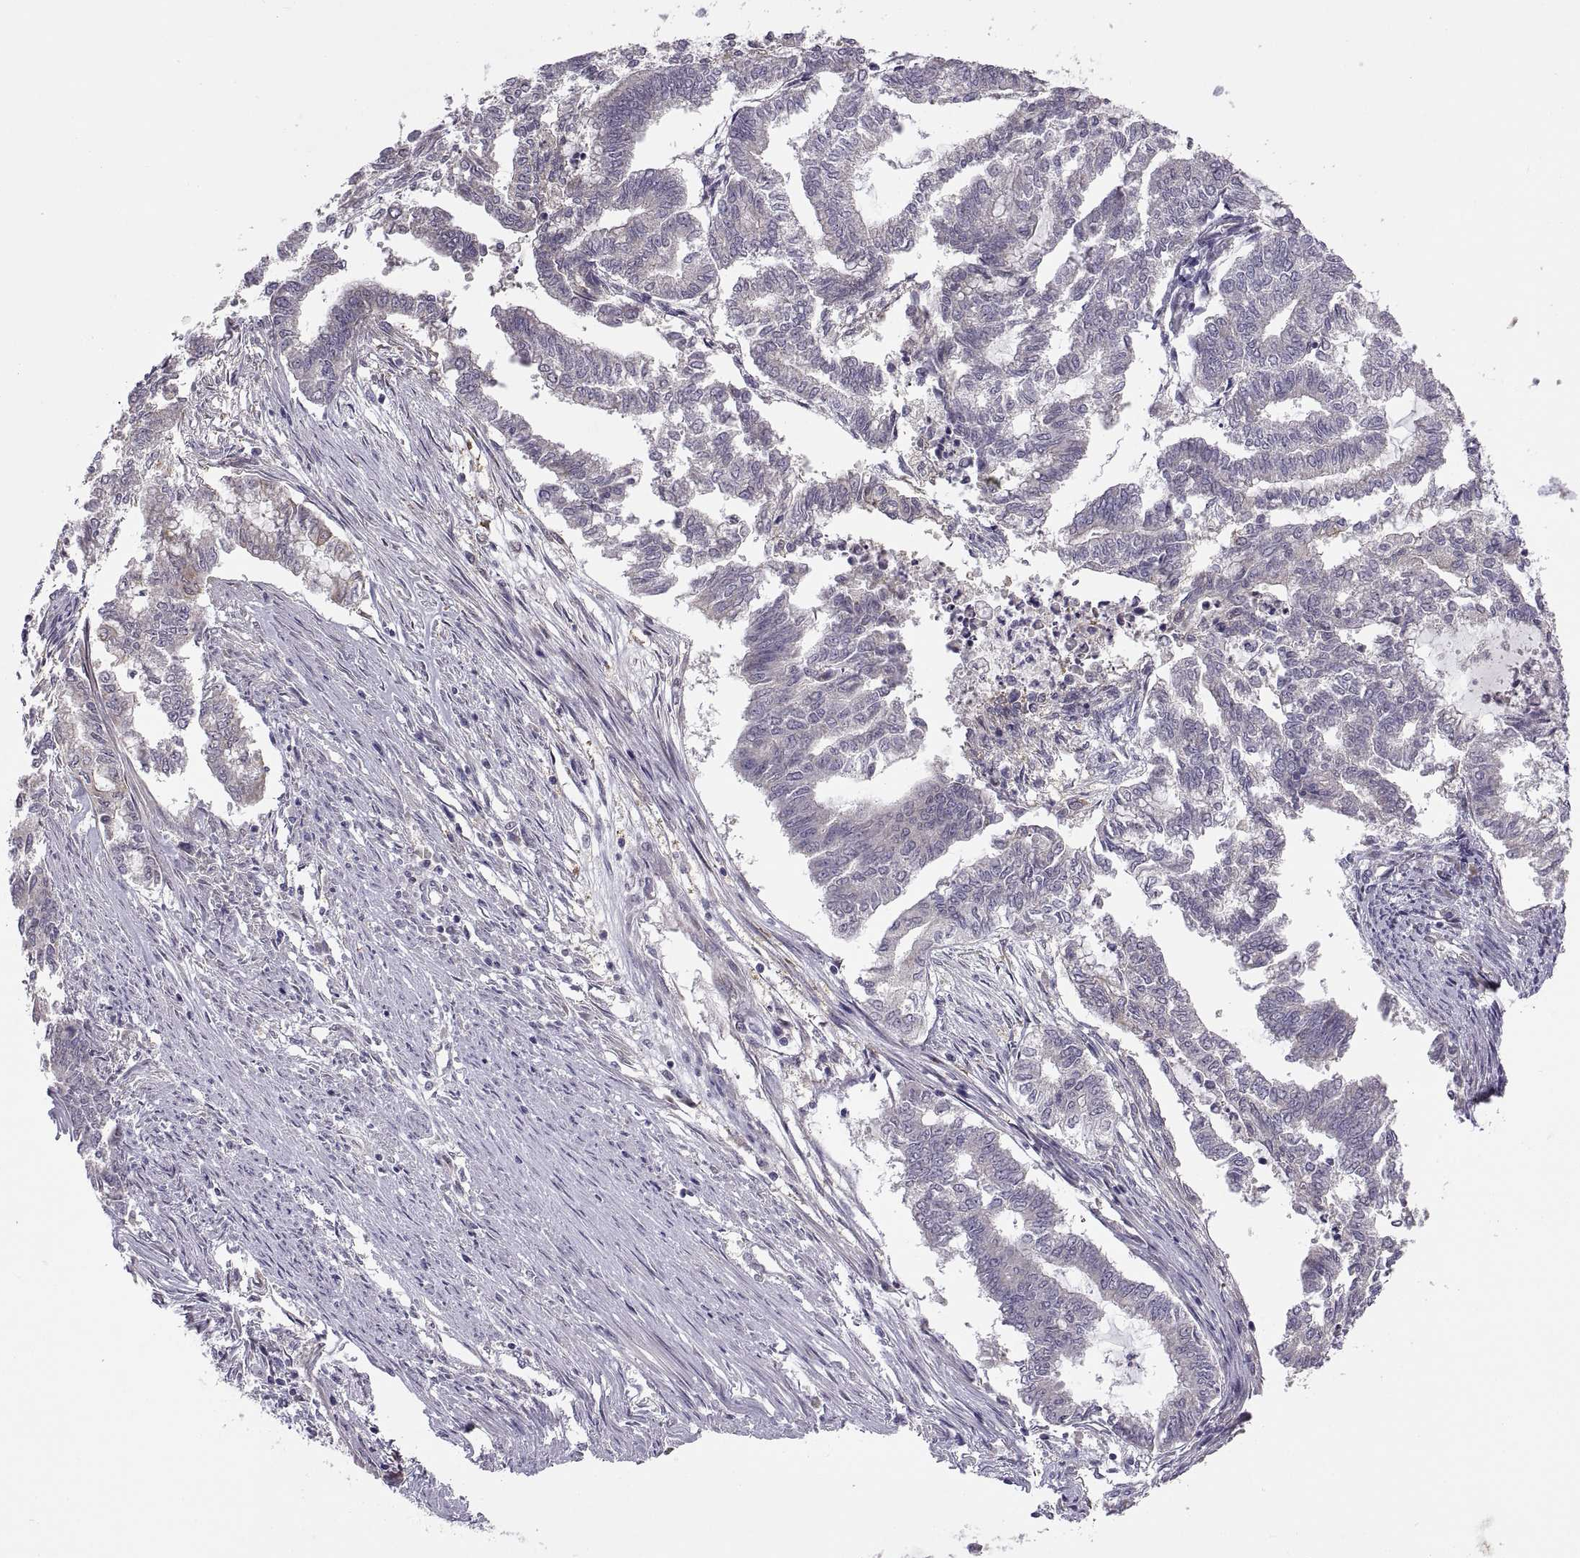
{"staining": {"intensity": "negative", "quantity": "none", "location": "none"}, "tissue": "endometrial cancer", "cell_type": "Tumor cells", "image_type": "cancer", "snomed": [{"axis": "morphology", "description": "Adenocarcinoma, NOS"}, {"axis": "topography", "description": "Endometrium"}], "caption": "A photomicrograph of human endometrial cancer (adenocarcinoma) is negative for staining in tumor cells.", "gene": "ACSBG2", "patient": {"sex": "female", "age": 79}}